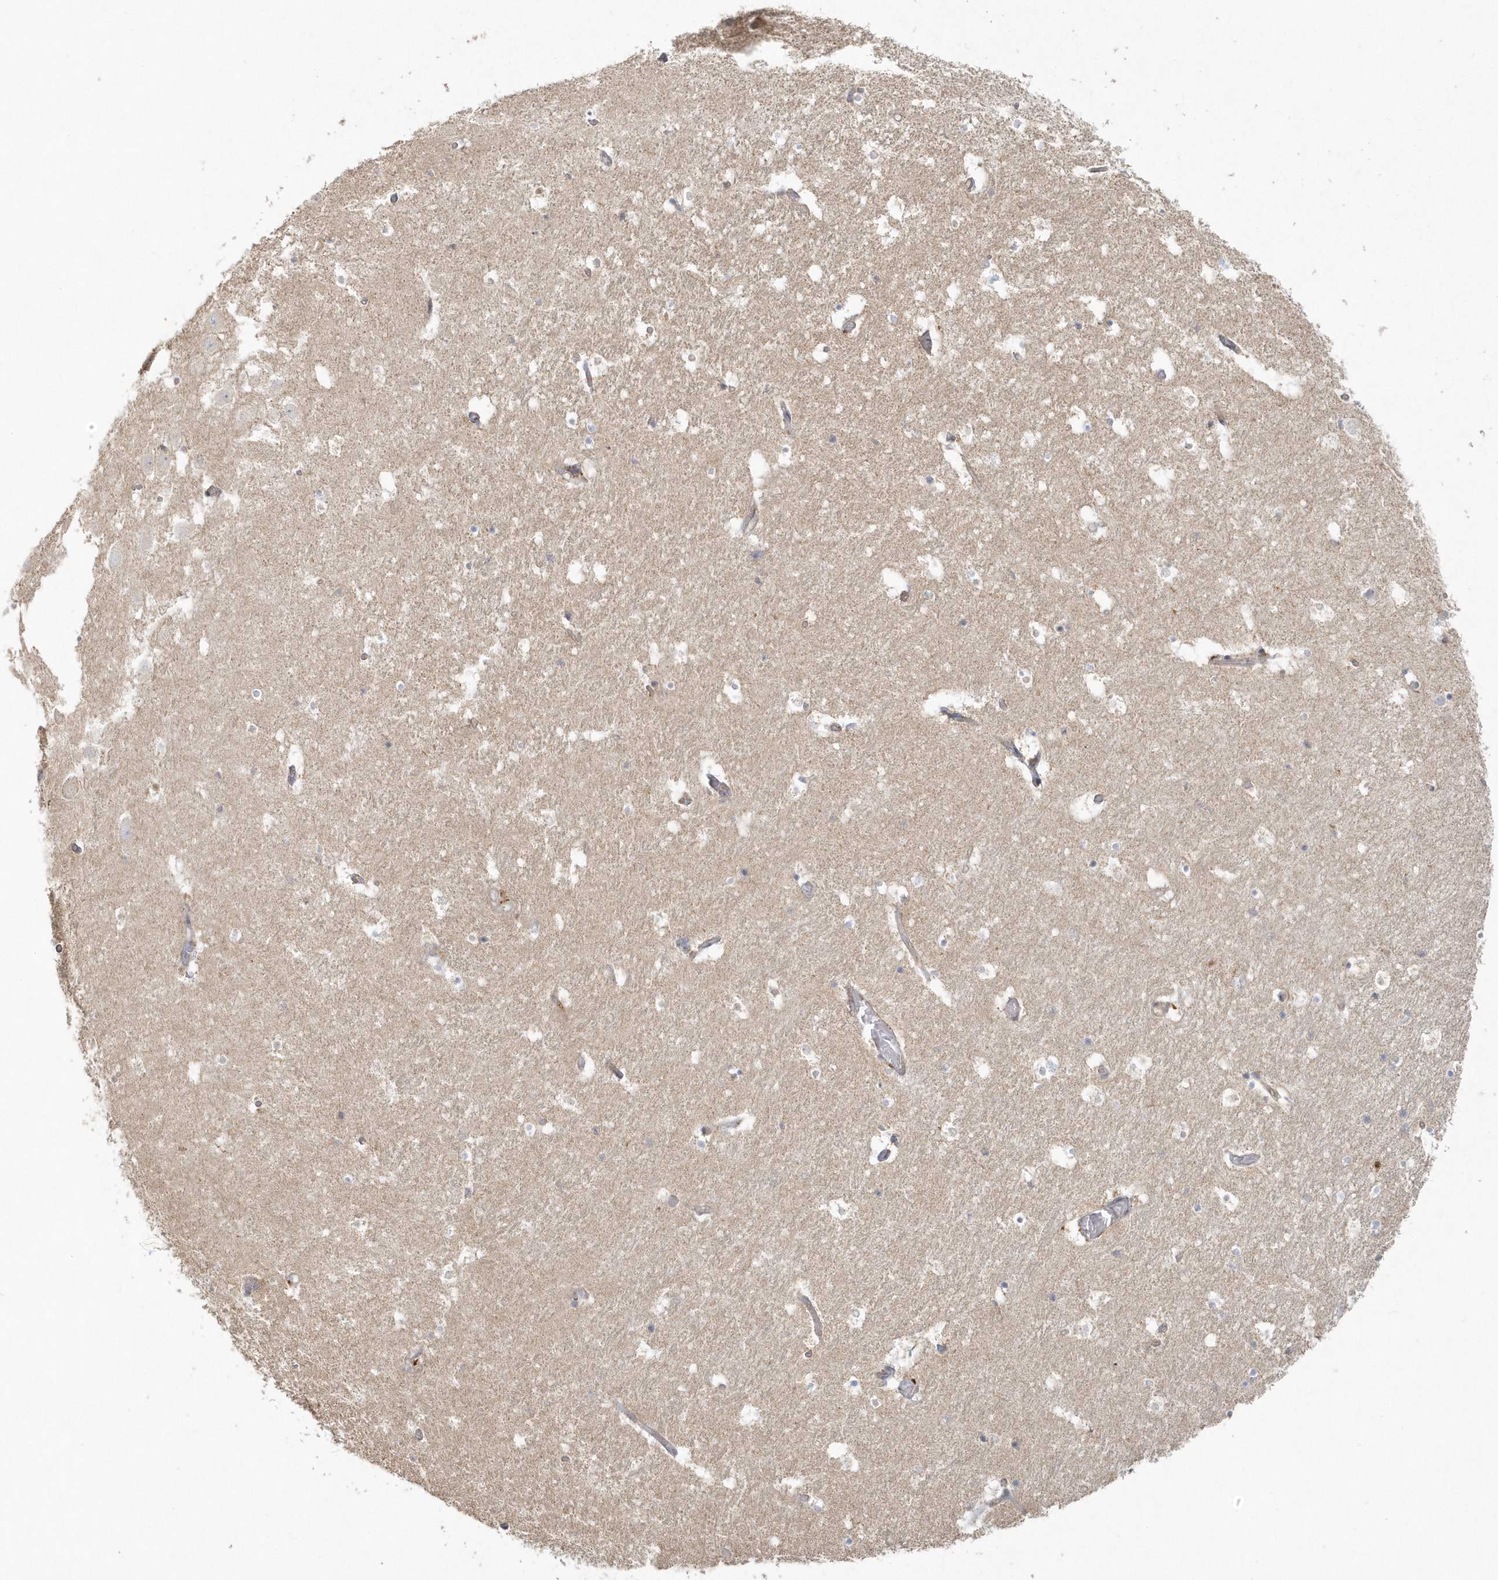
{"staining": {"intensity": "negative", "quantity": "none", "location": "none"}, "tissue": "hippocampus", "cell_type": "Glial cells", "image_type": "normal", "snomed": [{"axis": "morphology", "description": "Normal tissue, NOS"}, {"axis": "topography", "description": "Hippocampus"}], "caption": "This is an immunohistochemistry image of unremarkable human hippocampus. There is no expression in glial cells.", "gene": "BLTP3A", "patient": {"sex": "female", "age": 52}}